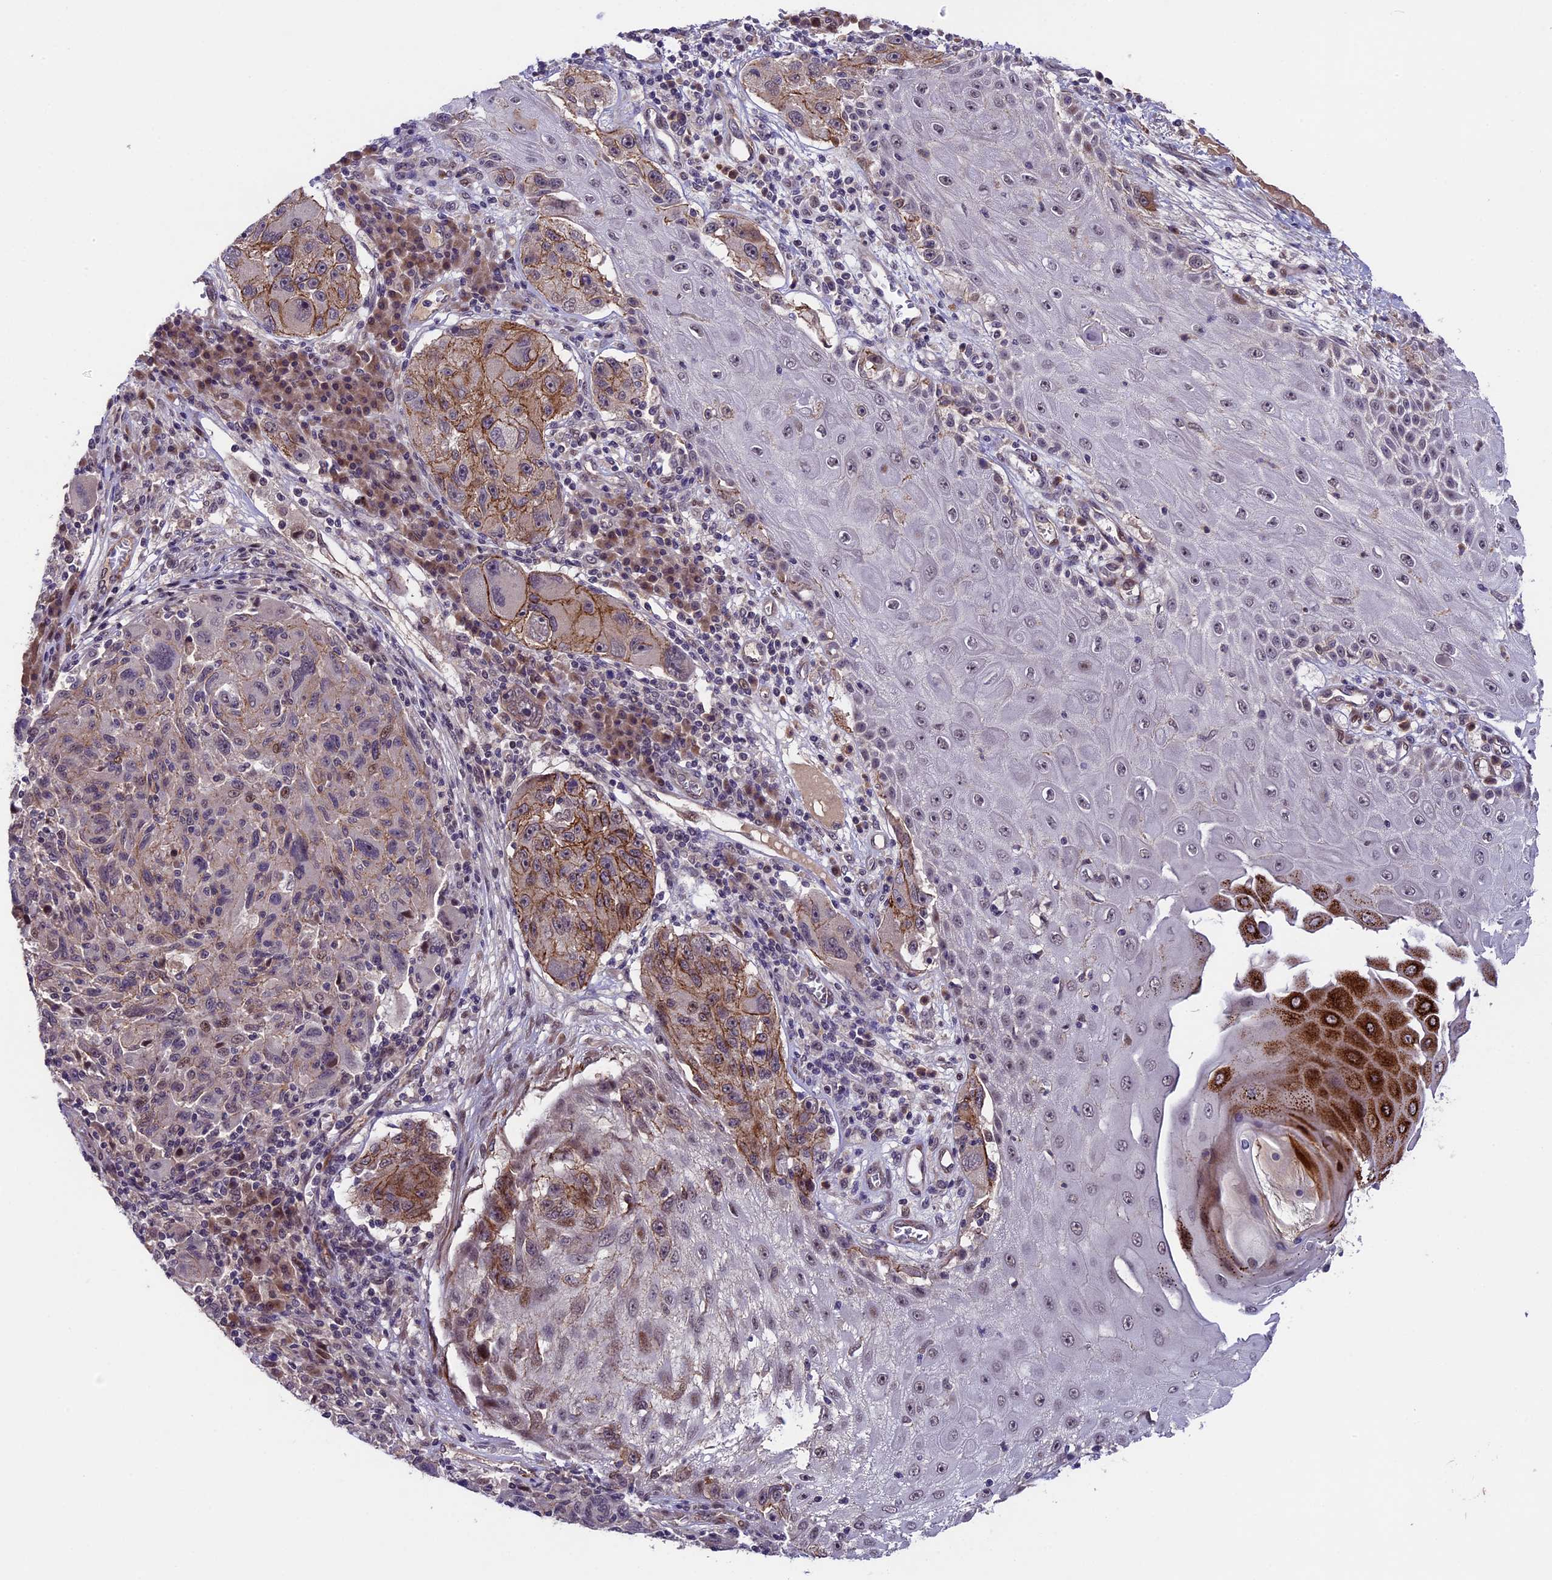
{"staining": {"intensity": "moderate", "quantity": "25%-75%", "location": "cytoplasmic/membranous"}, "tissue": "melanoma", "cell_type": "Tumor cells", "image_type": "cancer", "snomed": [{"axis": "morphology", "description": "Malignant melanoma, NOS"}, {"axis": "topography", "description": "Skin"}], "caption": "Immunohistochemistry image of melanoma stained for a protein (brown), which shows medium levels of moderate cytoplasmic/membranous staining in about 25%-75% of tumor cells.", "gene": "SIPA1L3", "patient": {"sex": "male", "age": 53}}